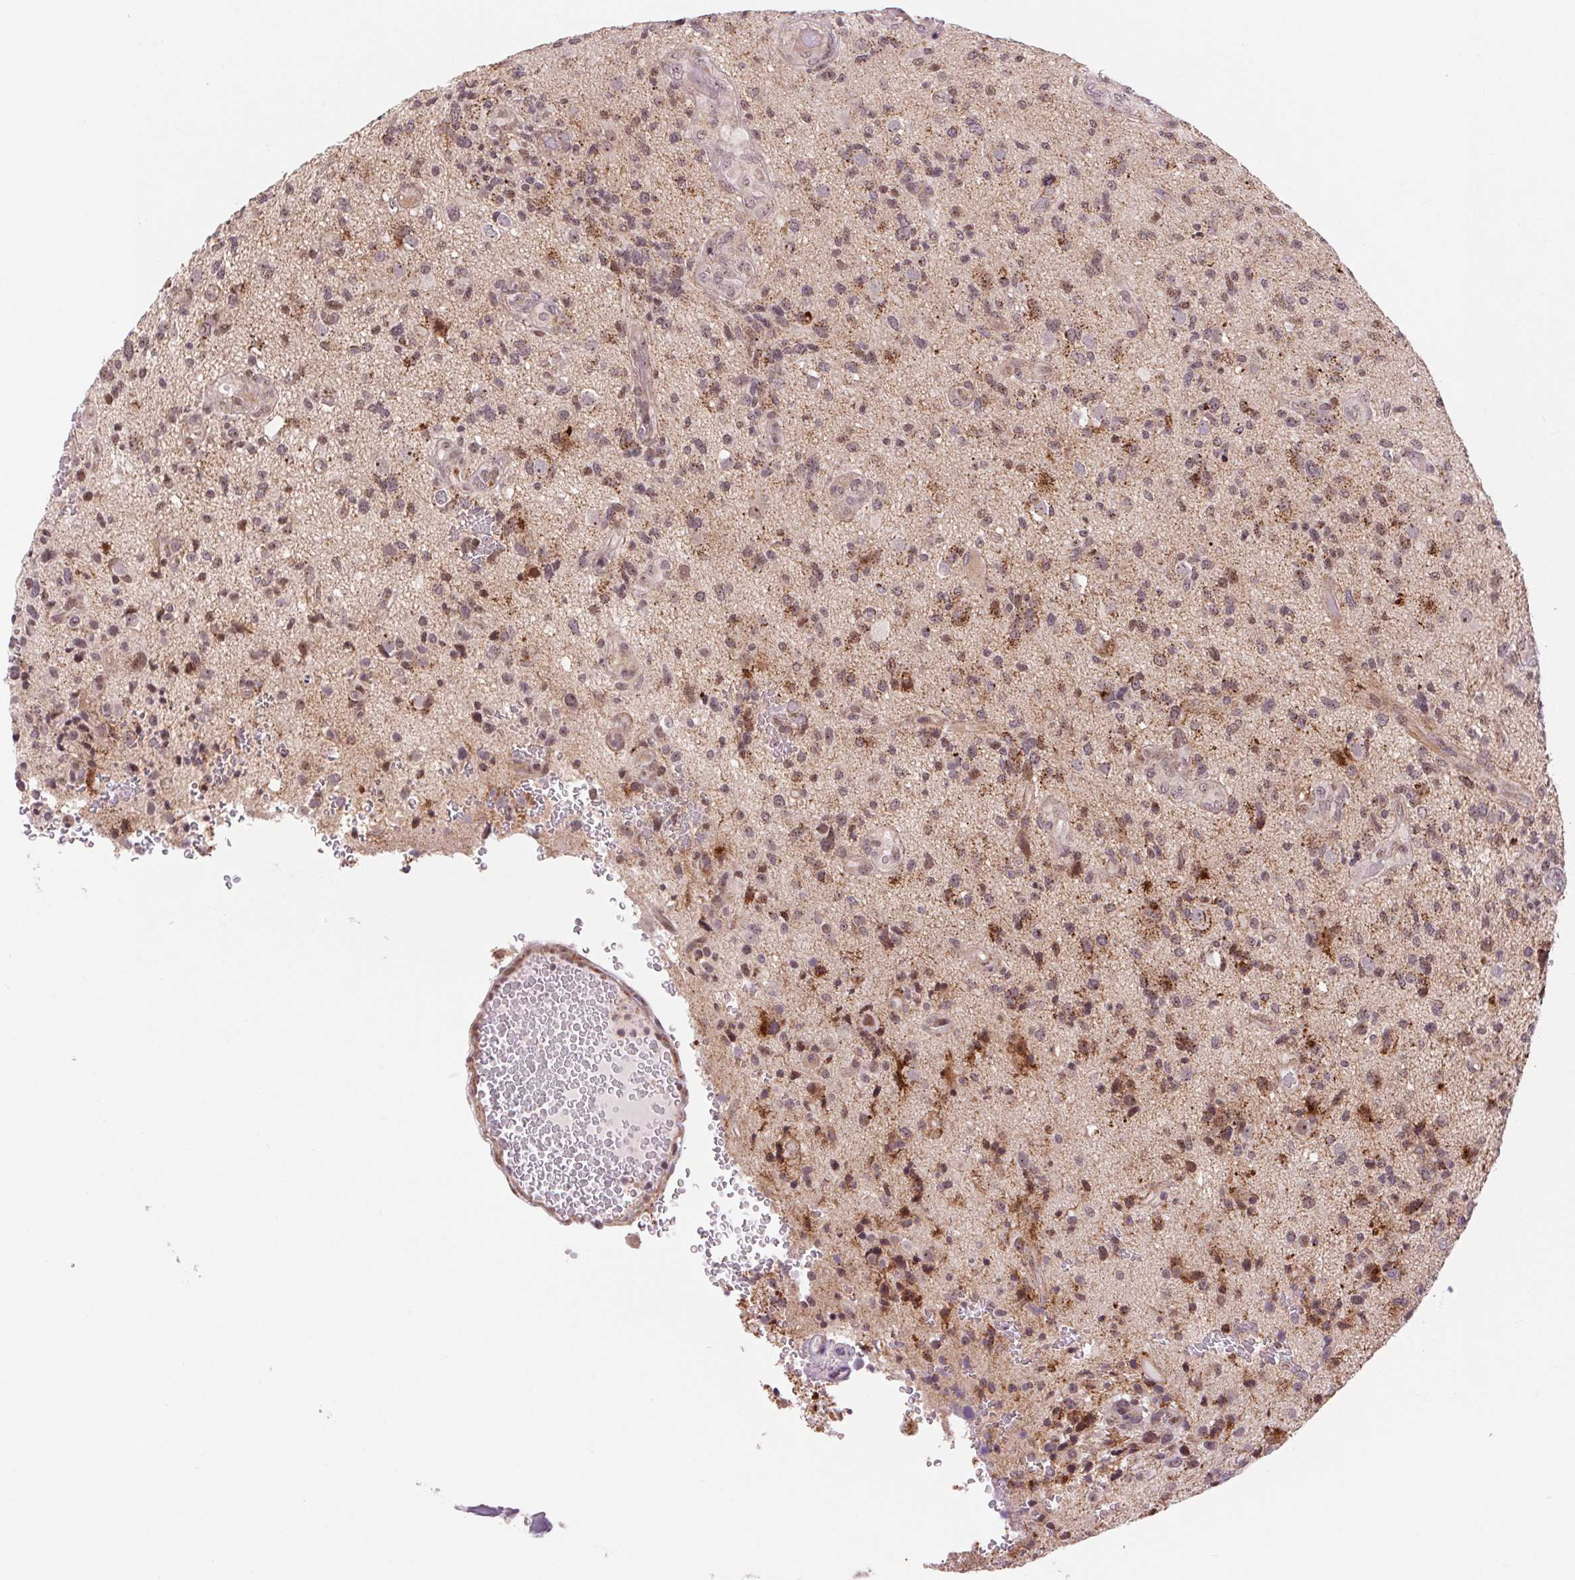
{"staining": {"intensity": "moderate", "quantity": "25%-75%", "location": "cytoplasmic/membranous,nuclear"}, "tissue": "glioma", "cell_type": "Tumor cells", "image_type": "cancer", "snomed": [{"axis": "morphology", "description": "Glioma, malignant, High grade"}, {"axis": "topography", "description": "Brain"}], "caption": "The image exhibits immunohistochemical staining of glioma. There is moderate cytoplasmic/membranous and nuclear positivity is seen in approximately 25%-75% of tumor cells.", "gene": "CHMP4B", "patient": {"sex": "male", "age": 47}}